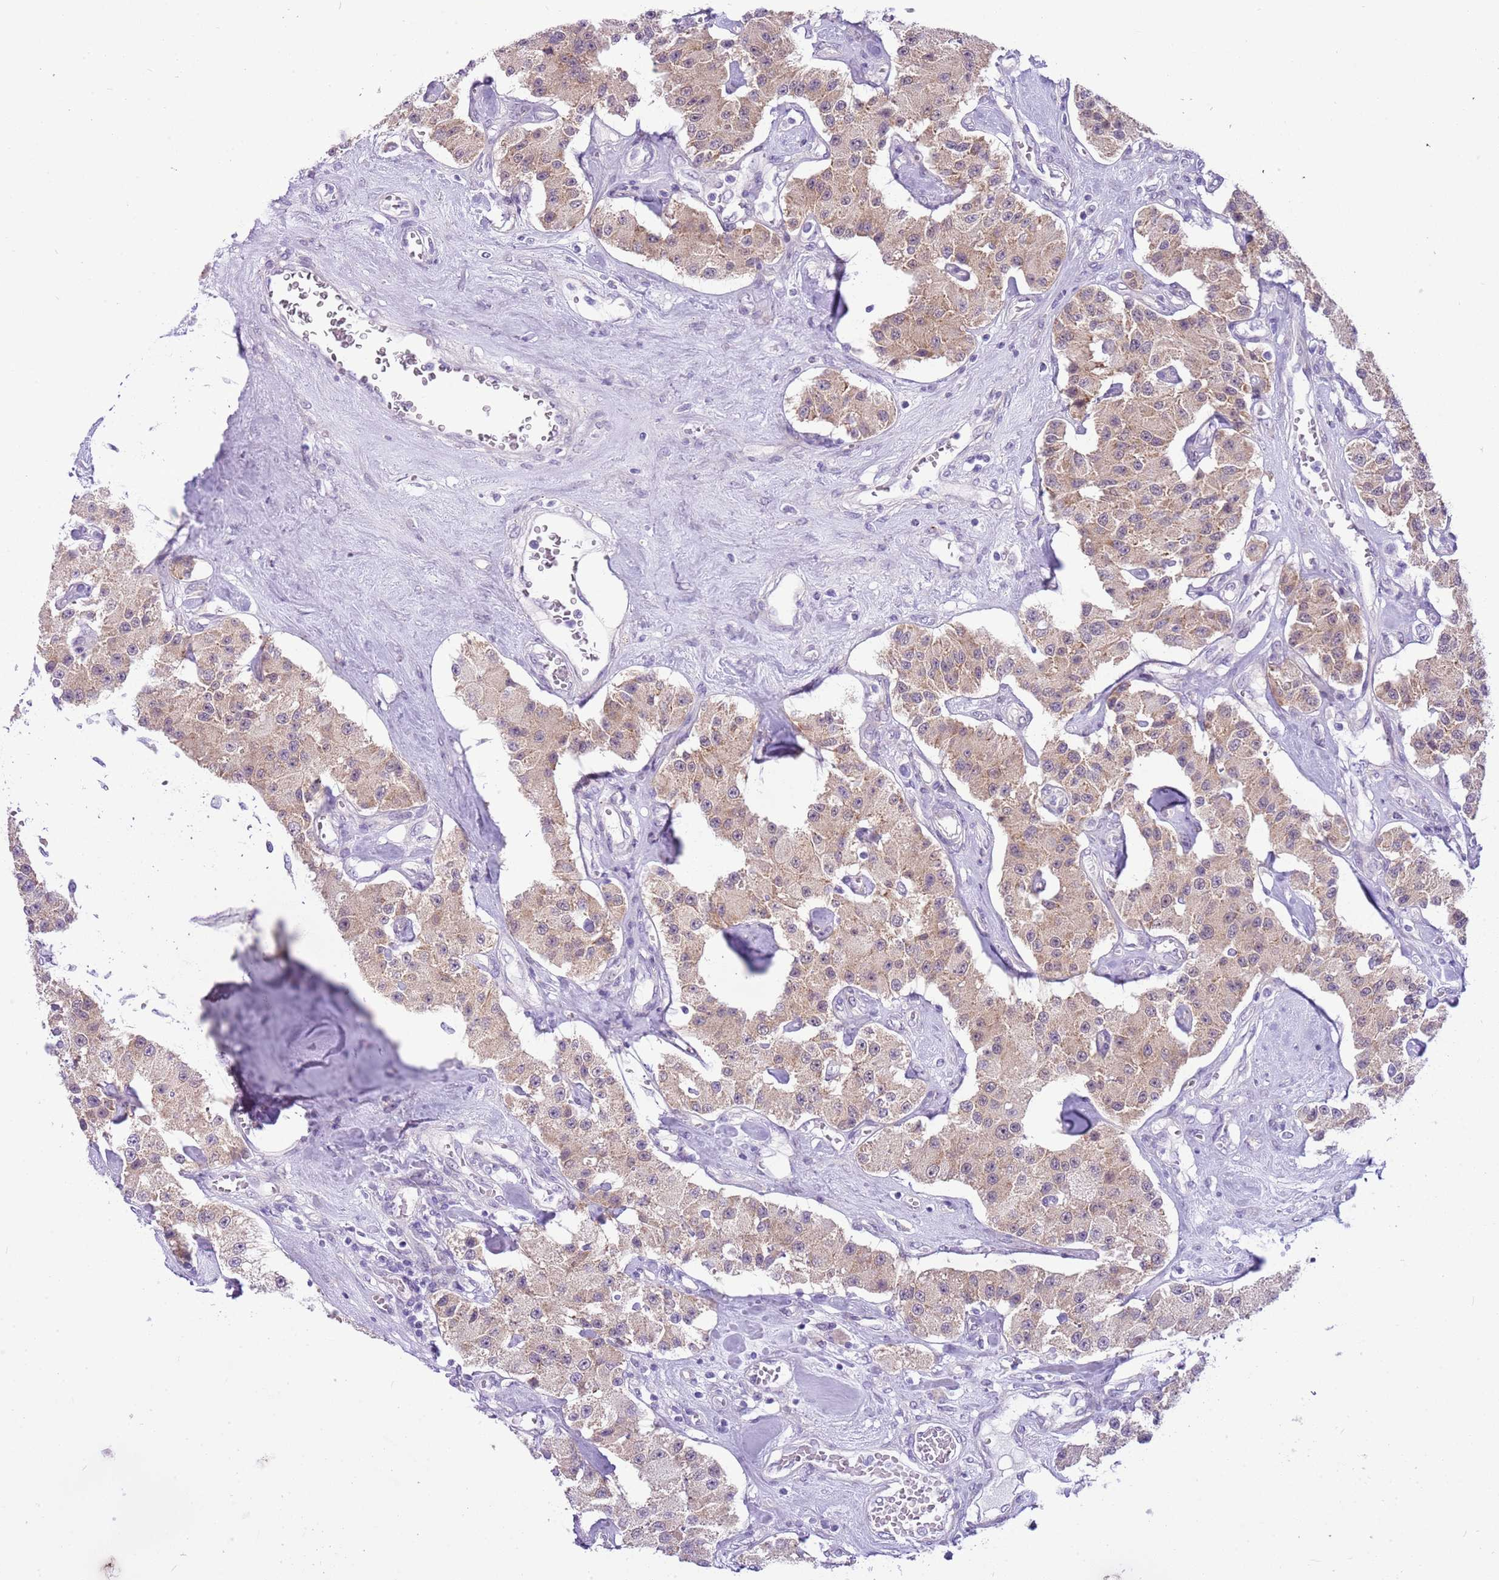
{"staining": {"intensity": "weak", "quantity": "25%-75%", "location": "cytoplasmic/membranous"}, "tissue": "carcinoid", "cell_type": "Tumor cells", "image_type": "cancer", "snomed": [{"axis": "morphology", "description": "Carcinoid, malignant, NOS"}, {"axis": "topography", "description": "Pancreas"}], "caption": "Carcinoid (malignant) stained with DAB immunohistochemistry (IHC) exhibits low levels of weak cytoplasmic/membranous positivity in about 25%-75% of tumor cells. (DAB = brown stain, brightfield microscopy at high magnification).", "gene": "FAM120C", "patient": {"sex": "male", "age": 41}}